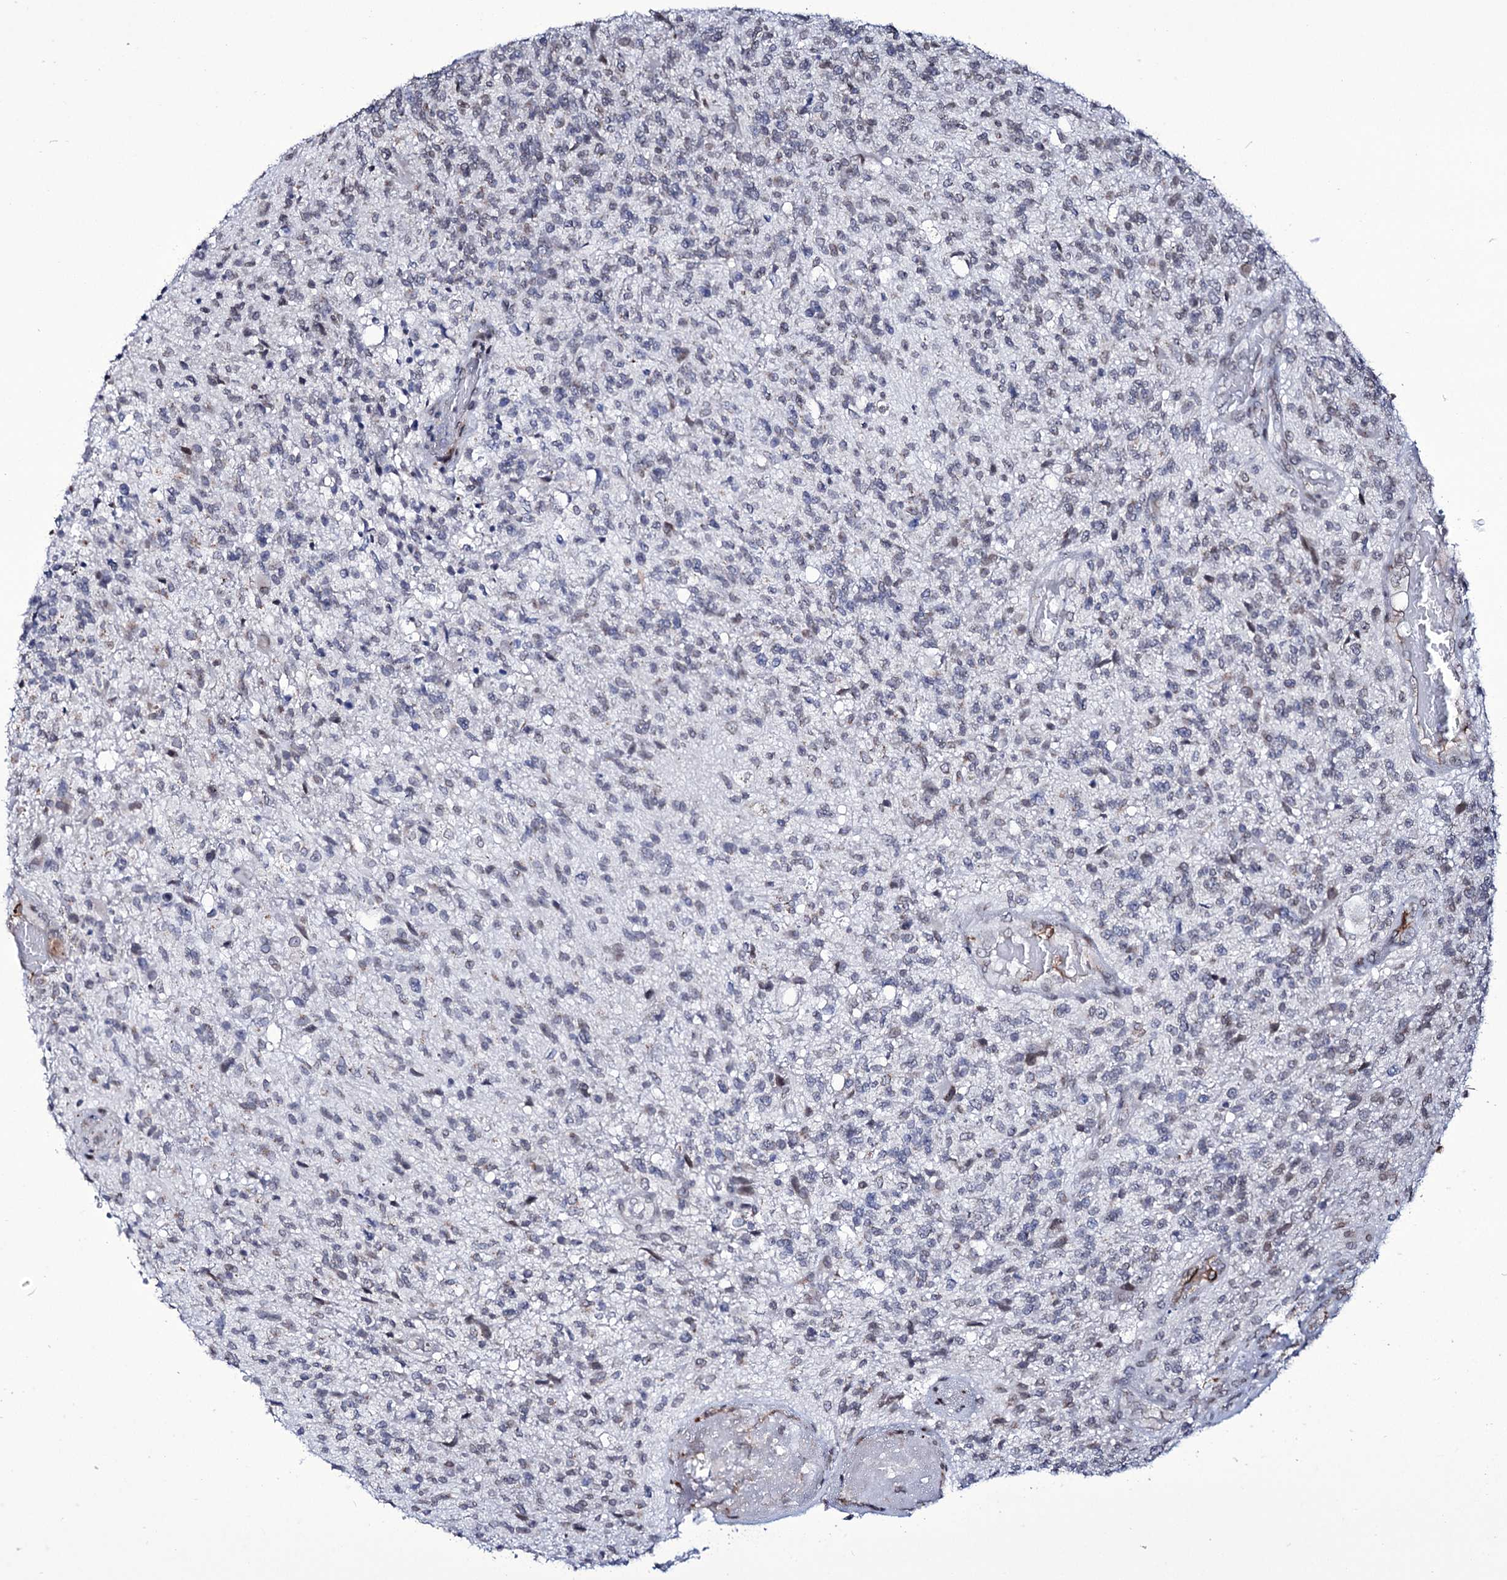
{"staining": {"intensity": "negative", "quantity": "none", "location": "none"}, "tissue": "glioma", "cell_type": "Tumor cells", "image_type": "cancer", "snomed": [{"axis": "morphology", "description": "Glioma, malignant, High grade"}, {"axis": "topography", "description": "Brain"}], "caption": "Immunohistochemistry histopathology image of glioma stained for a protein (brown), which displays no staining in tumor cells.", "gene": "ZC3H12C", "patient": {"sex": "male", "age": 56}}